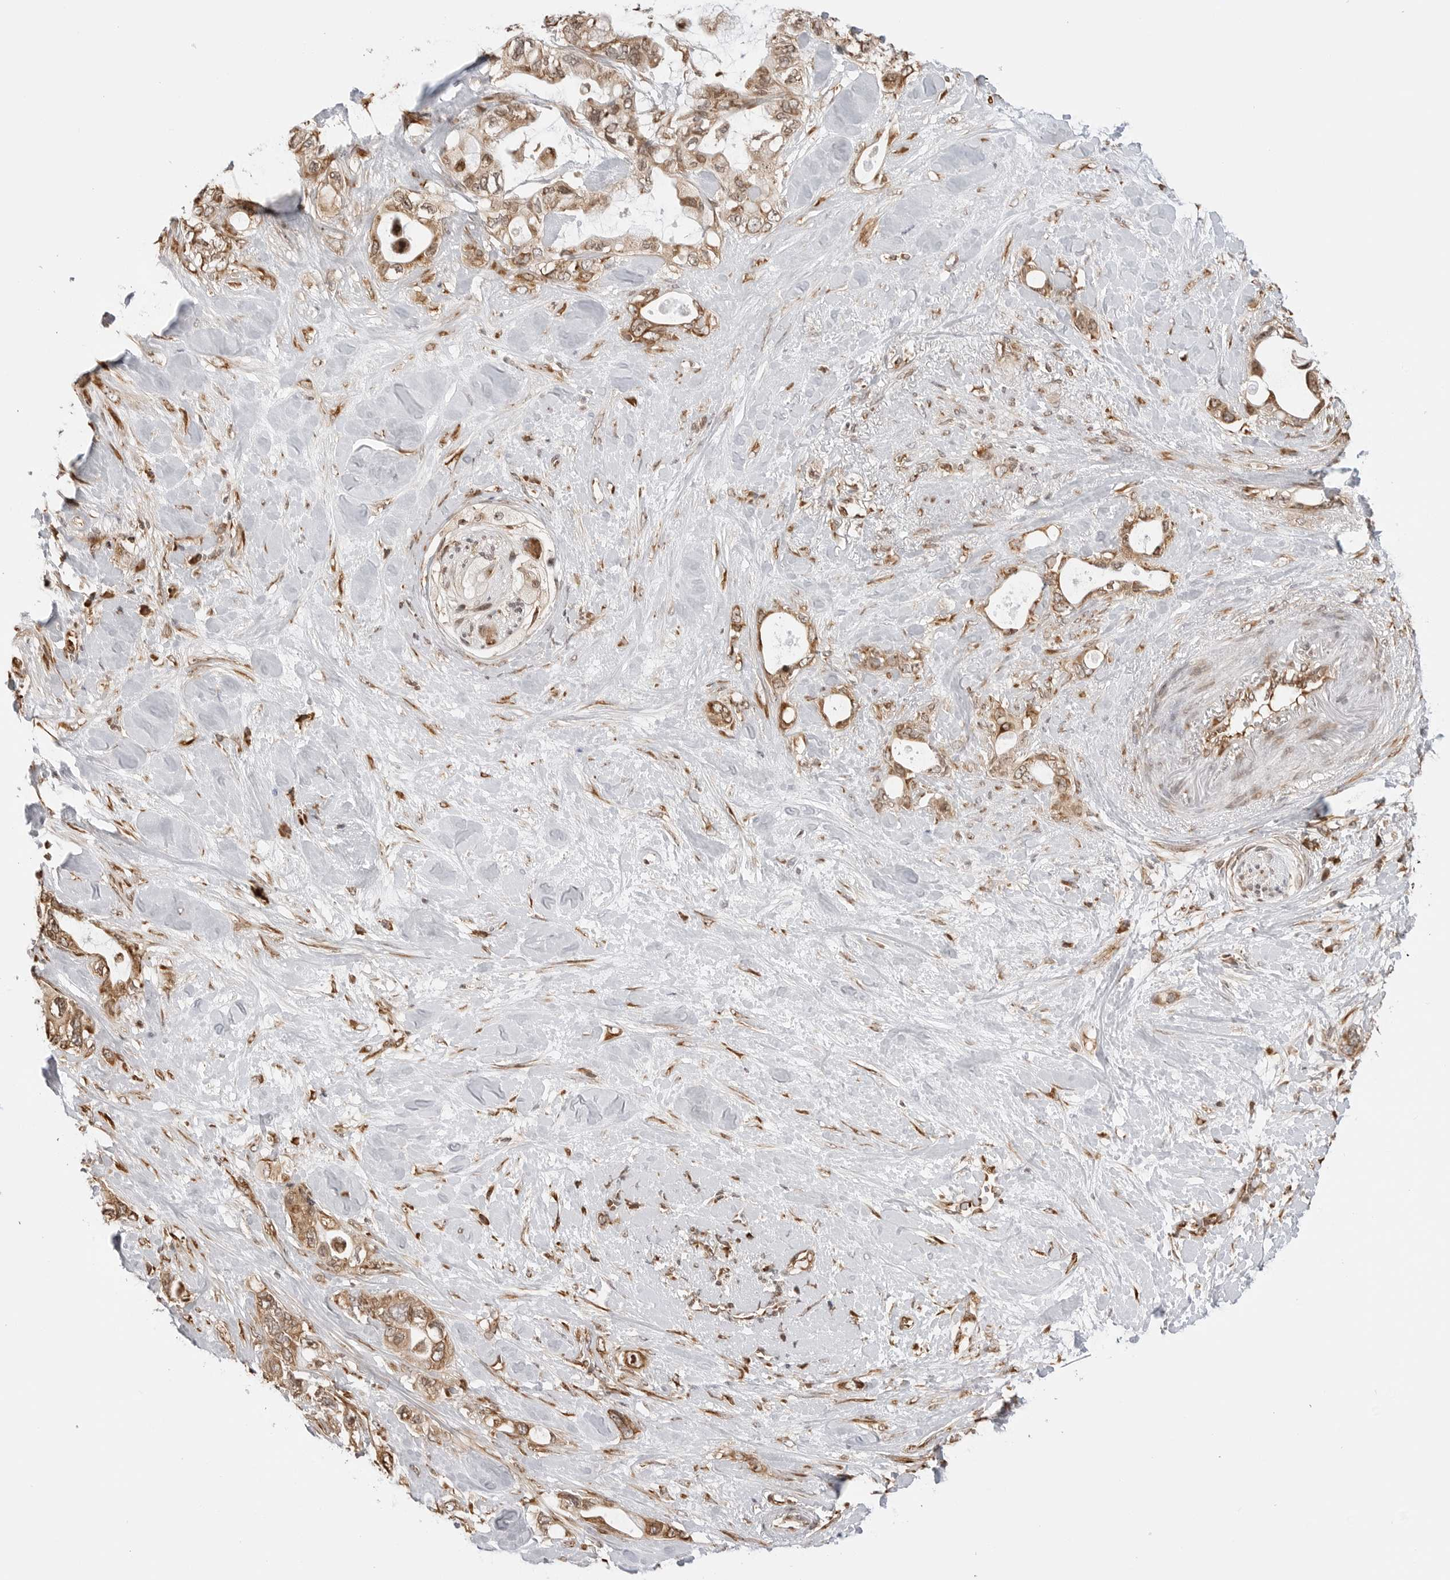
{"staining": {"intensity": "moderate", "quantity": ">75%", "location": "cytoplasmic/membranous,nuclear"}, "tissue": "pancreatic cancer", "cell_type": "Tumor cells", "image_type": "cancer", "snomed": [{"axis": "morphology", "description": "Adenocarcinoma, NOS"}, {"axis": "topography", "description": "Pancreas"}], "caption": "This histopathology image demonstrates immunohistochemistry (IHC) staining of human adenocarcinoma (pancreatic), with medium moderate cytoplasmic/membranous and nuclear expression in approximately >75% of tumor cells.", "gene": "FKBP14", "patient": {"sex": "female", "age": 56}}